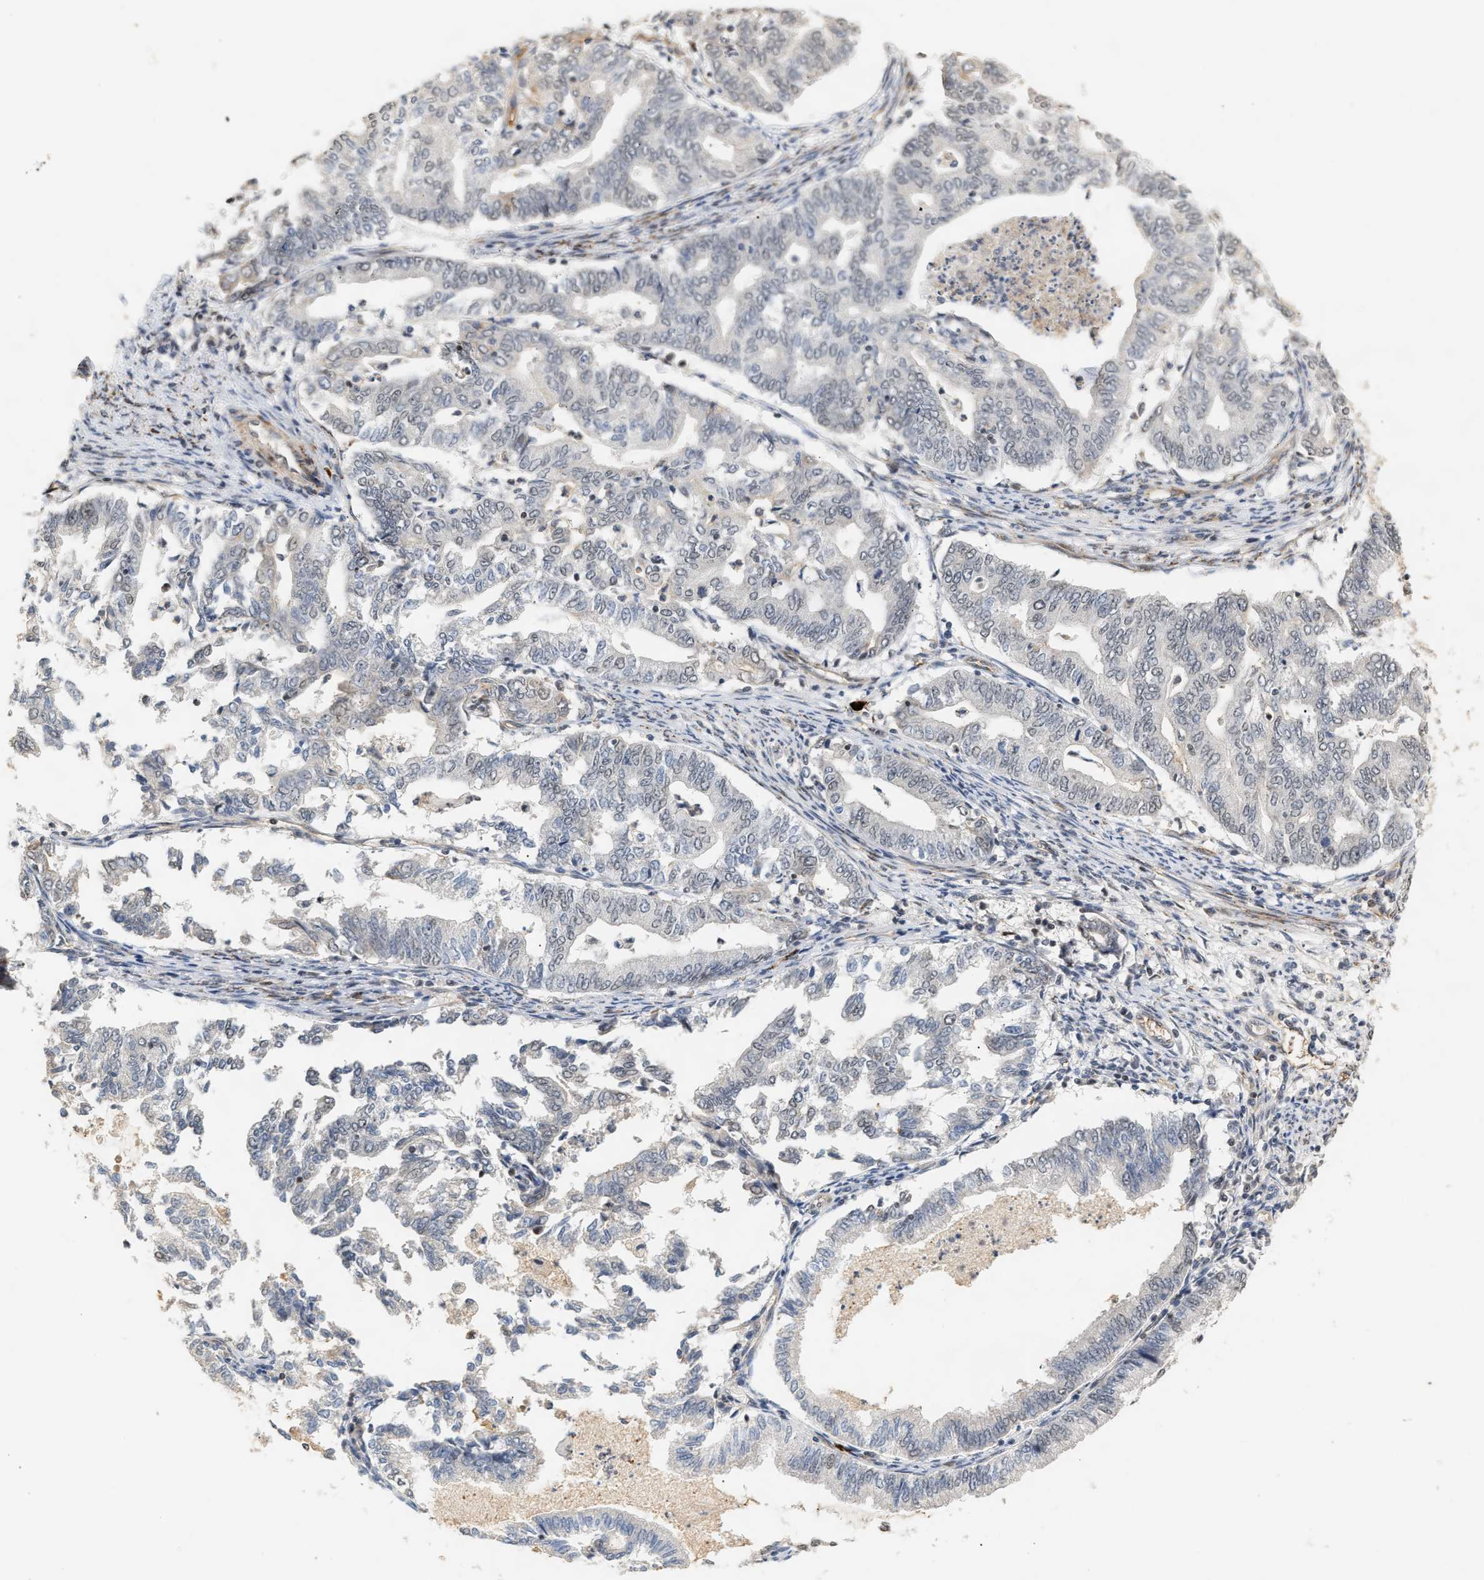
{"staining": {"intensity": "negative", "quantity": "none", "location": "none"}, "tissue": "endometrial cancer", "cell_type": "Tumor cells", "image_type": "cancer", "snomed": [{"axis": "morphology", "description": "Adenocarcinoma, NOS"}, {"axis": "topography", "description": "Endometrium"}], "caption": "DAB (3,3'-diaminobenzidine) immunohistochemical staining of endometrial adenocarcinoma displays no significant staining in tumor cells.", "gene": "PLXND1", "patient": {"sex": "female", "age": 79}}